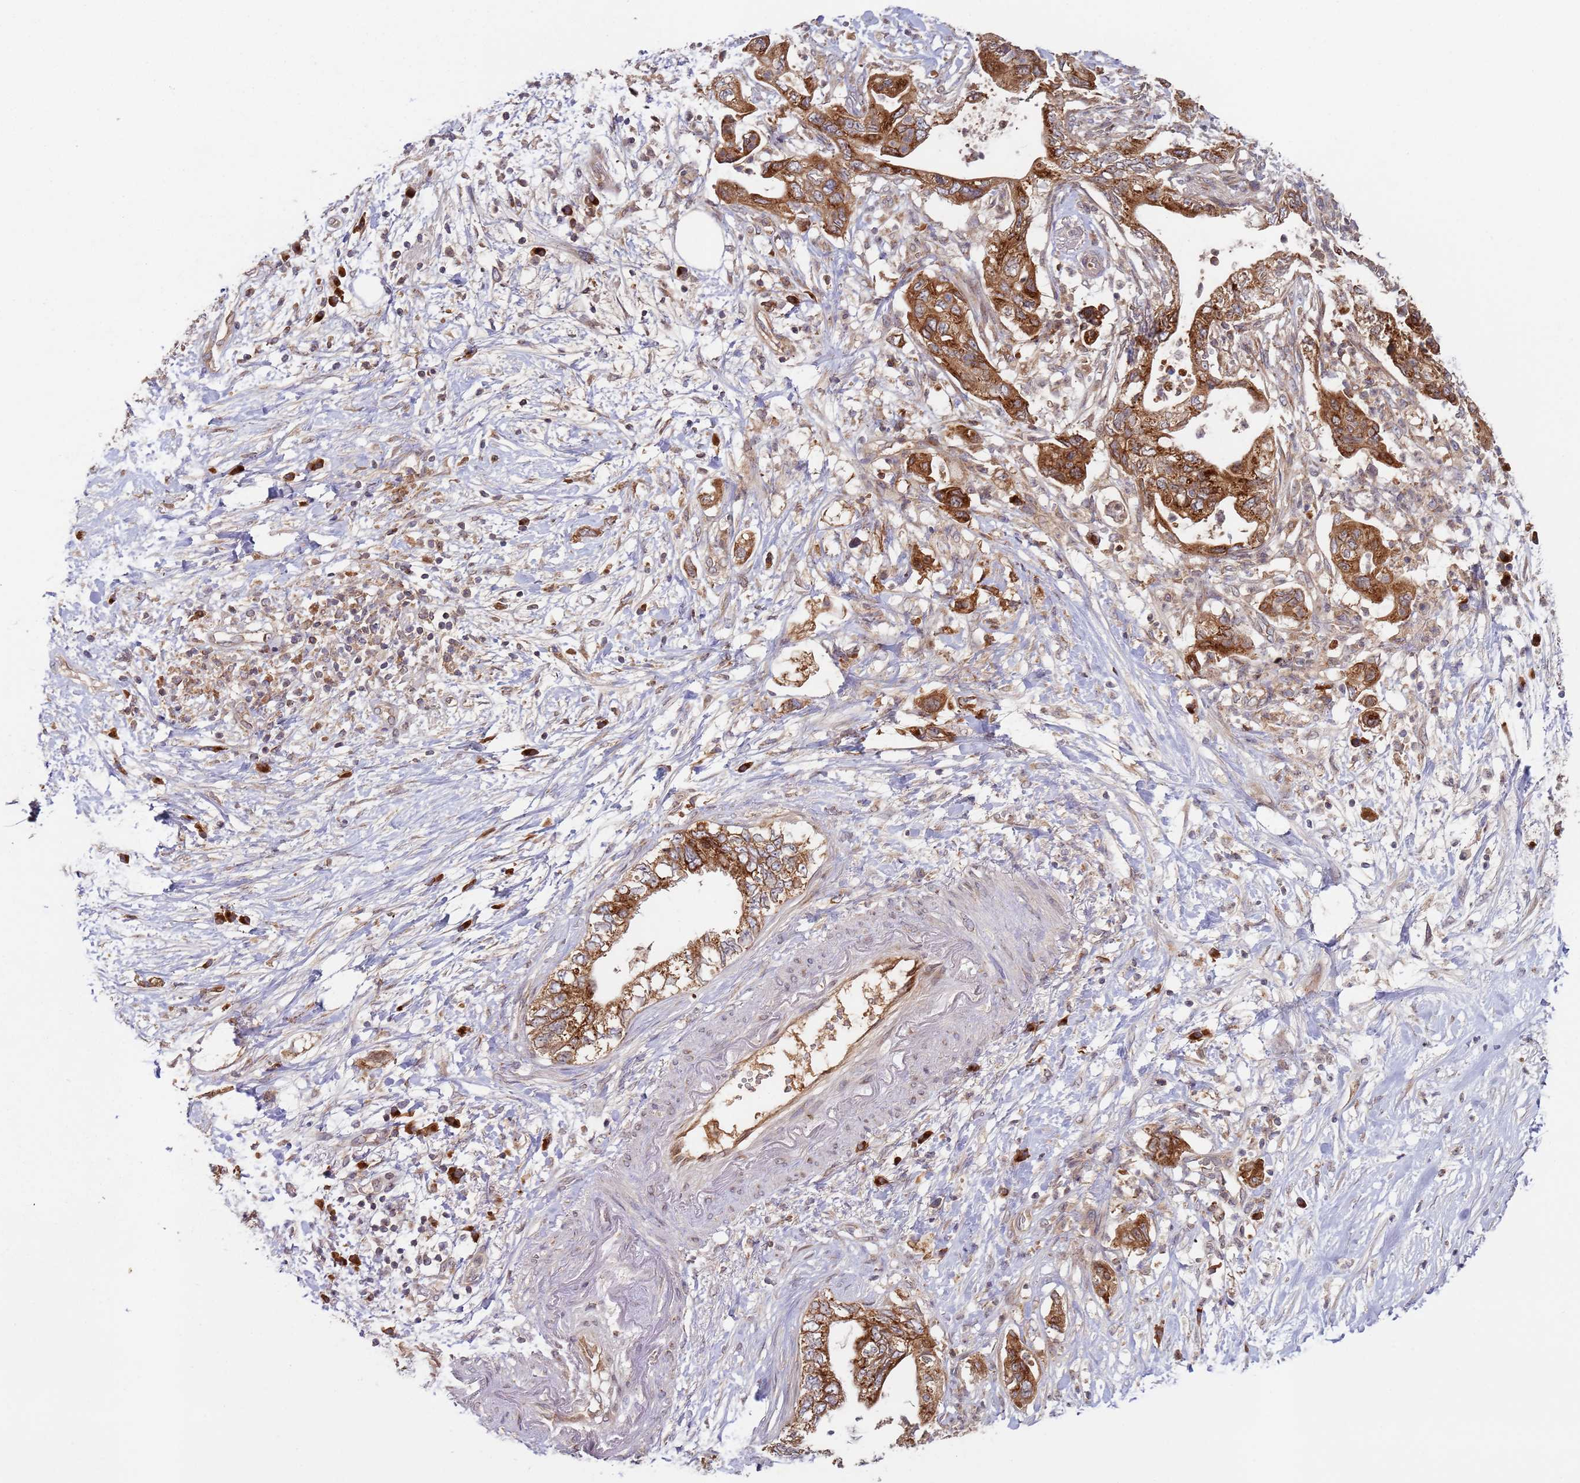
{"staining": {"intensity": "strong", "quantity": ">75%", "location": "cytoplasmic/membranous"}, "tissue": "pancreatic cancer", "cell_type": "Tumor cells", "image_type": "cancer", "snomed": [{"axis": "morphology", "description": "Adenocarcinoma, NOS"}, {"axis": "topography", "description": "Pancreas"}], "caption": "Pancreatic cancer (adenocarcinoma) stained for a protein (brown) exhibits strong cytoplasmic/membranous positive expression in about >75% of tumor cells.", "gene": "OR5A2", "patient": {"sex": "female", "age": 73}}